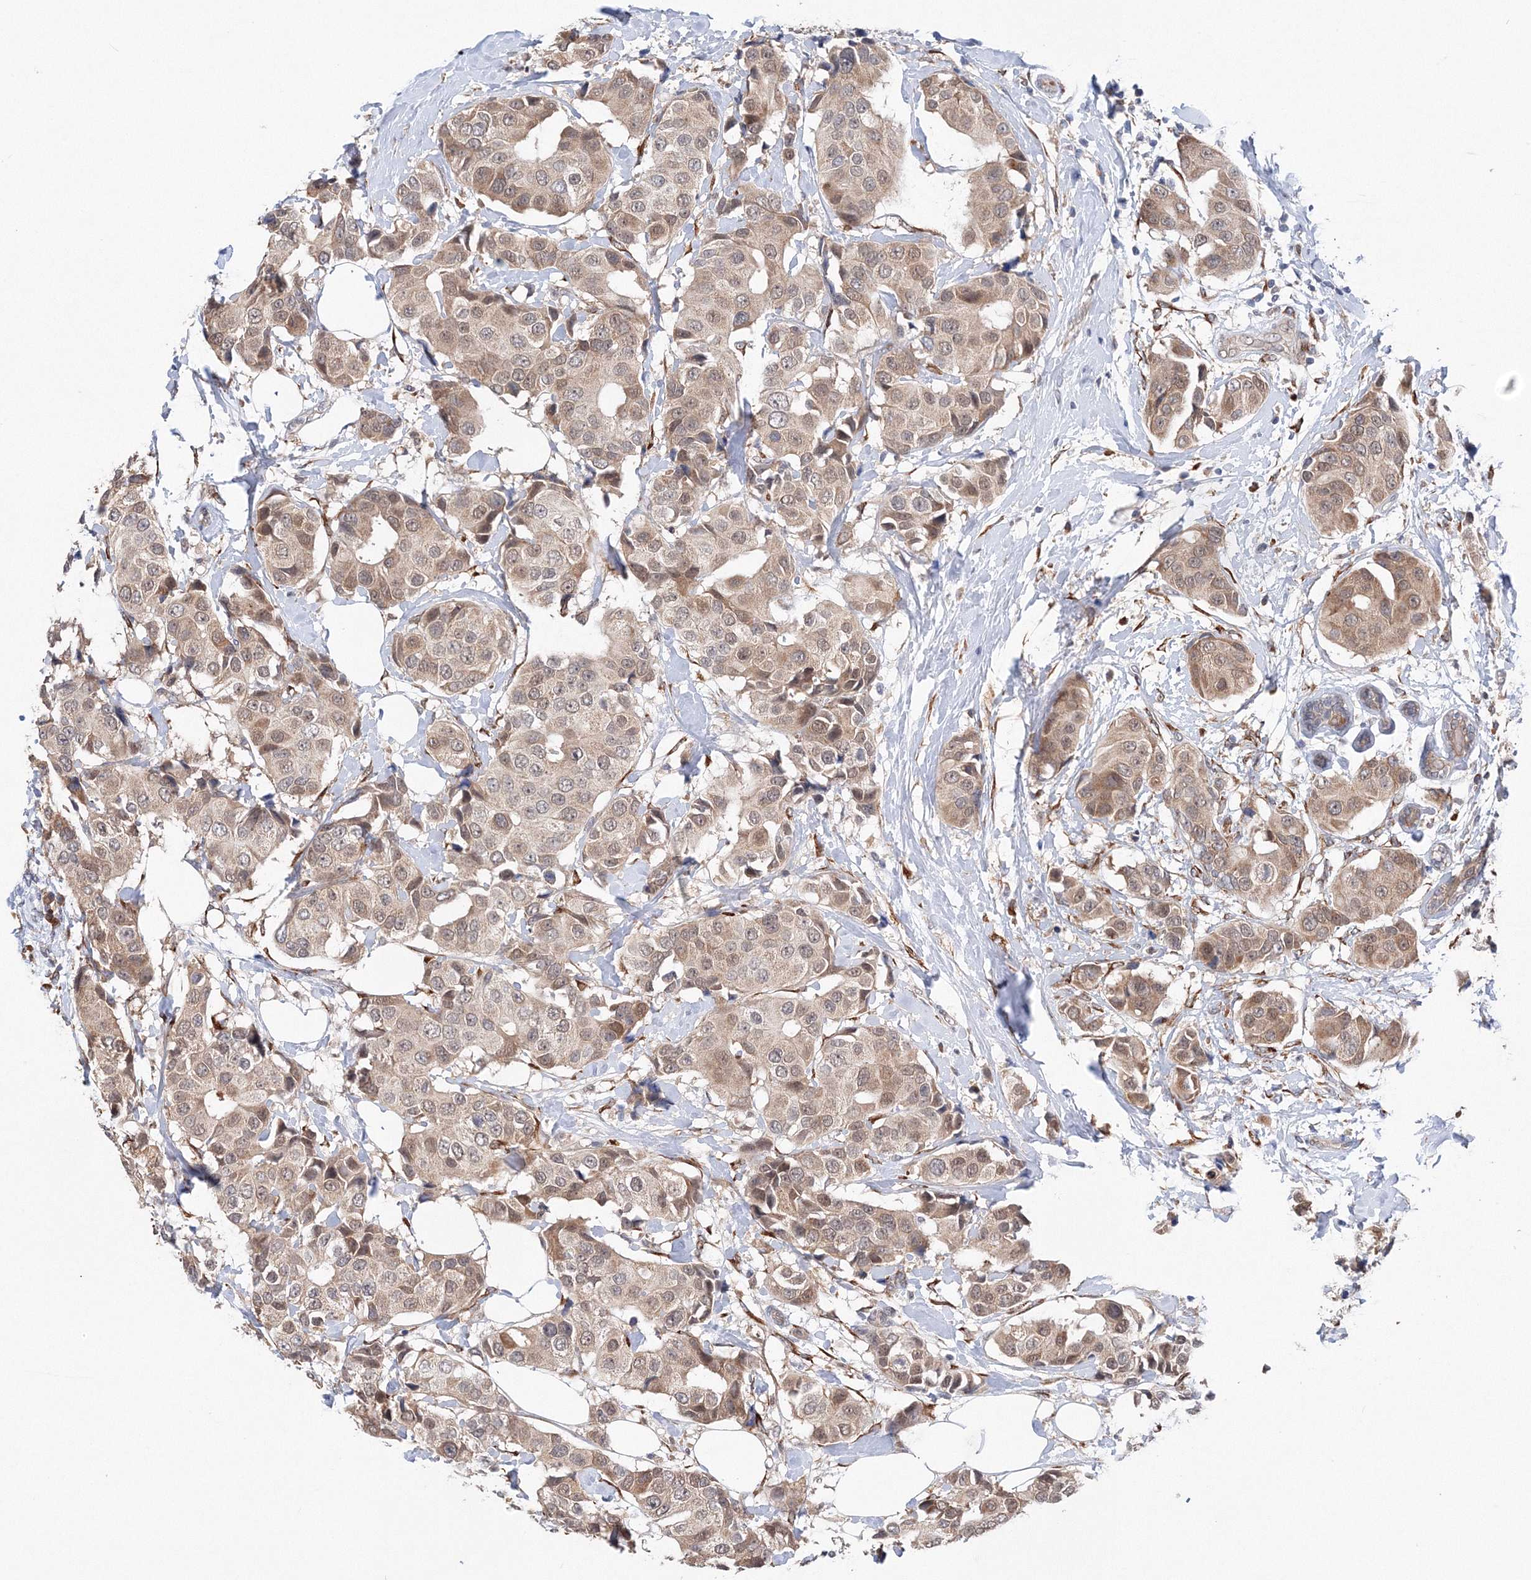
{"staining": {"intensity": "moderate", "quantity": ">75%", "location": "cytoplasmic/membranous"}, "tissue": "breast cancer", "cell_type": "Tumor cells", "image_type": "cancer", "snomed": [{"axis": "morphology", "description": "Normal tissue, NOS"}, {"axis": "morphology", "description": "Duct carcinoma"}, {"axis": "topography", "description": "Breast"}], "caption": "Immunohistochemistry (IHC) of human breast infiltrating ductal carcinoma demonstrates medium levels of moderate cytoplasmic/membranous positivity in about >75% of tumor cells.", "gene": "DIS3L2", "patient": {"sex": "female", "age": 39}}